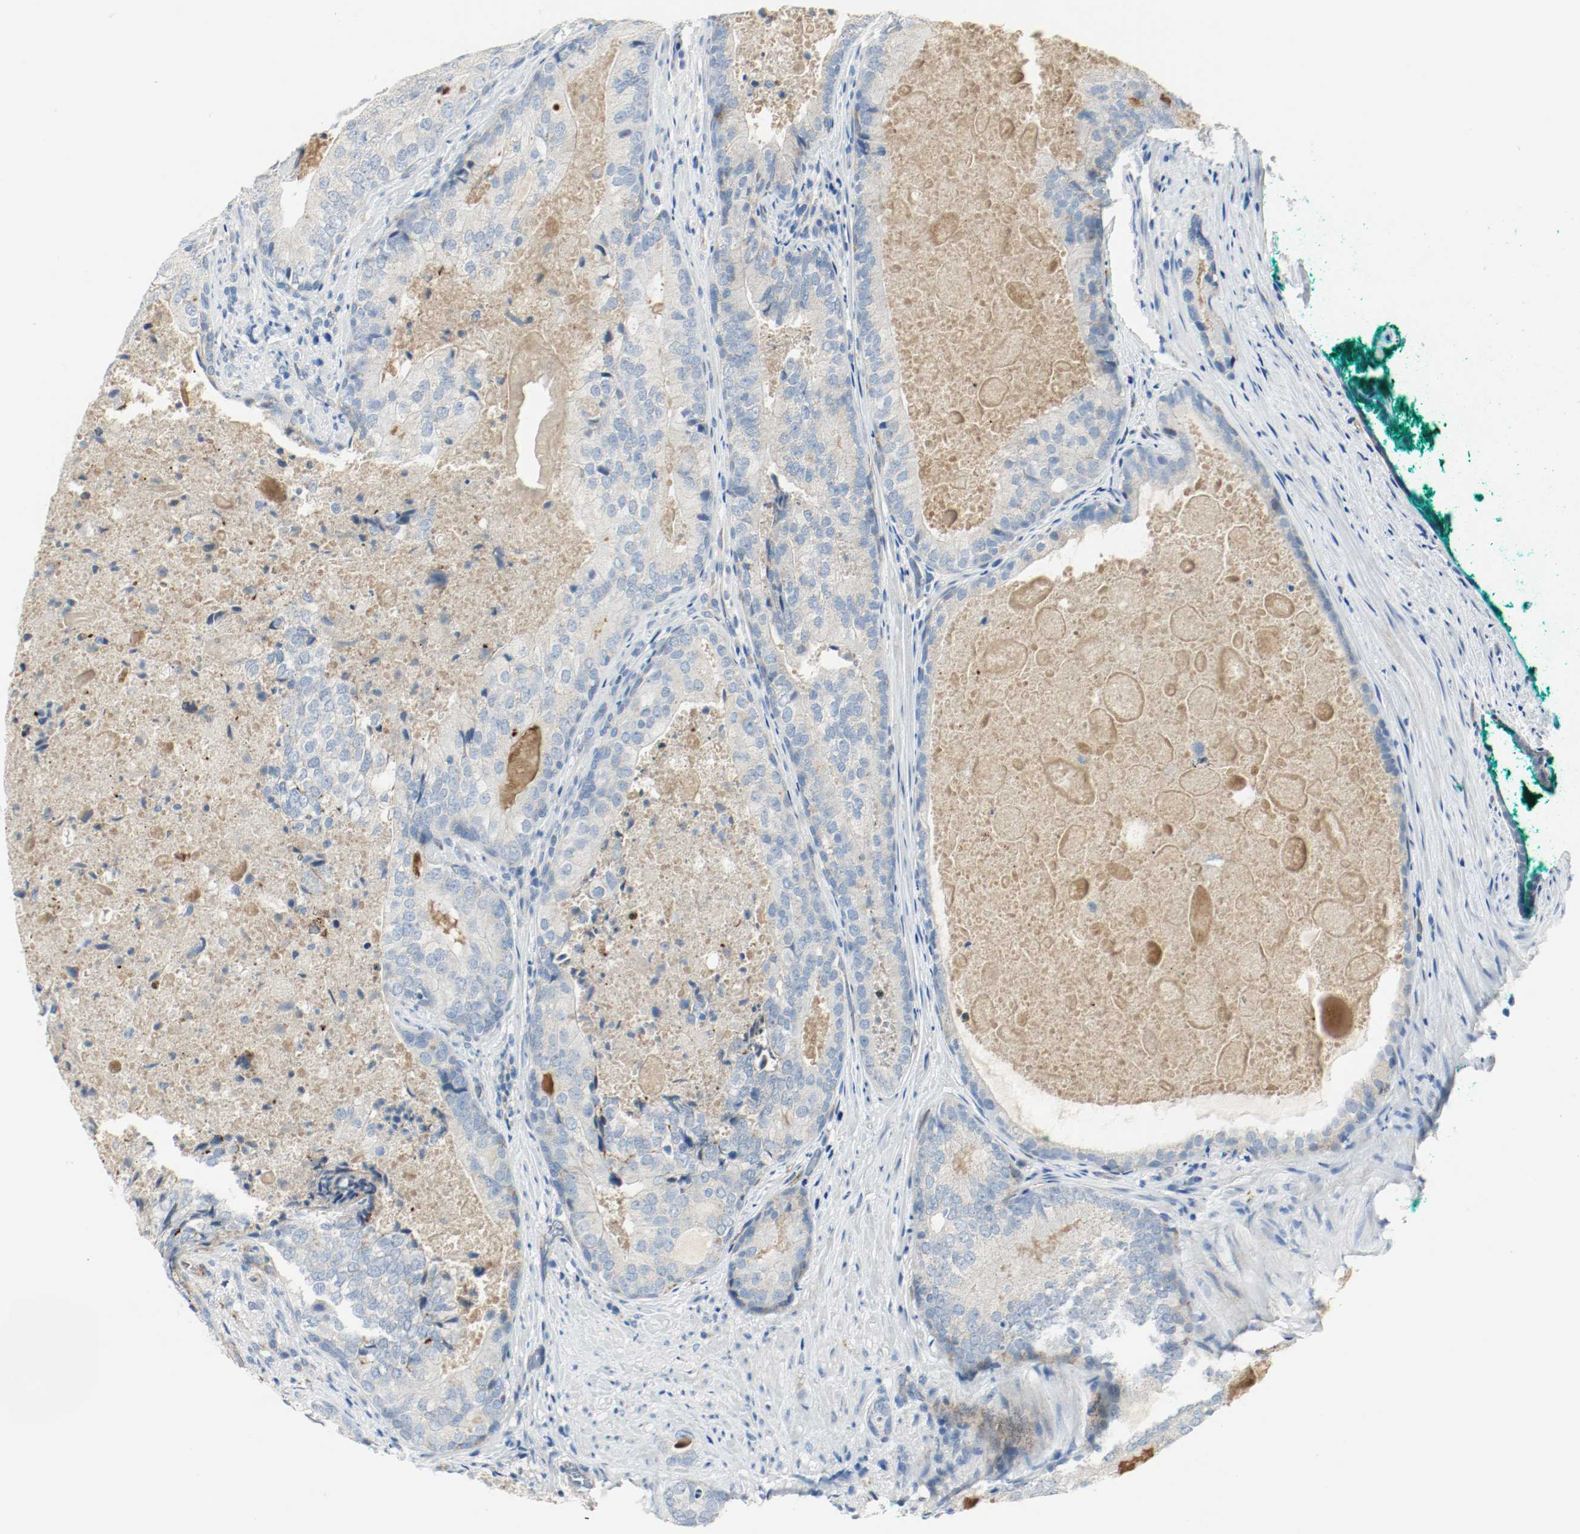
{"staining": {"intensity": "negative", "quantity": "none", "location": "none"}, "tissue": "prostate cancer", "cell_type": "Tumor cells", "image_type": "cancer", "snomed": [{"axis": "morphology", "description": "Adenocarcinoma, High grade"}, {"axis": "topography", "description": "Prostate"}], "caption": "An IHC histopathology image of high-grade adenocarcinoma (prostate) is shown. There is no staining in tumor cells of high-grade adenocarcinoma (prostate).", "gene": "LAMB1", "patient": {"sex": "male", "age": 66}}